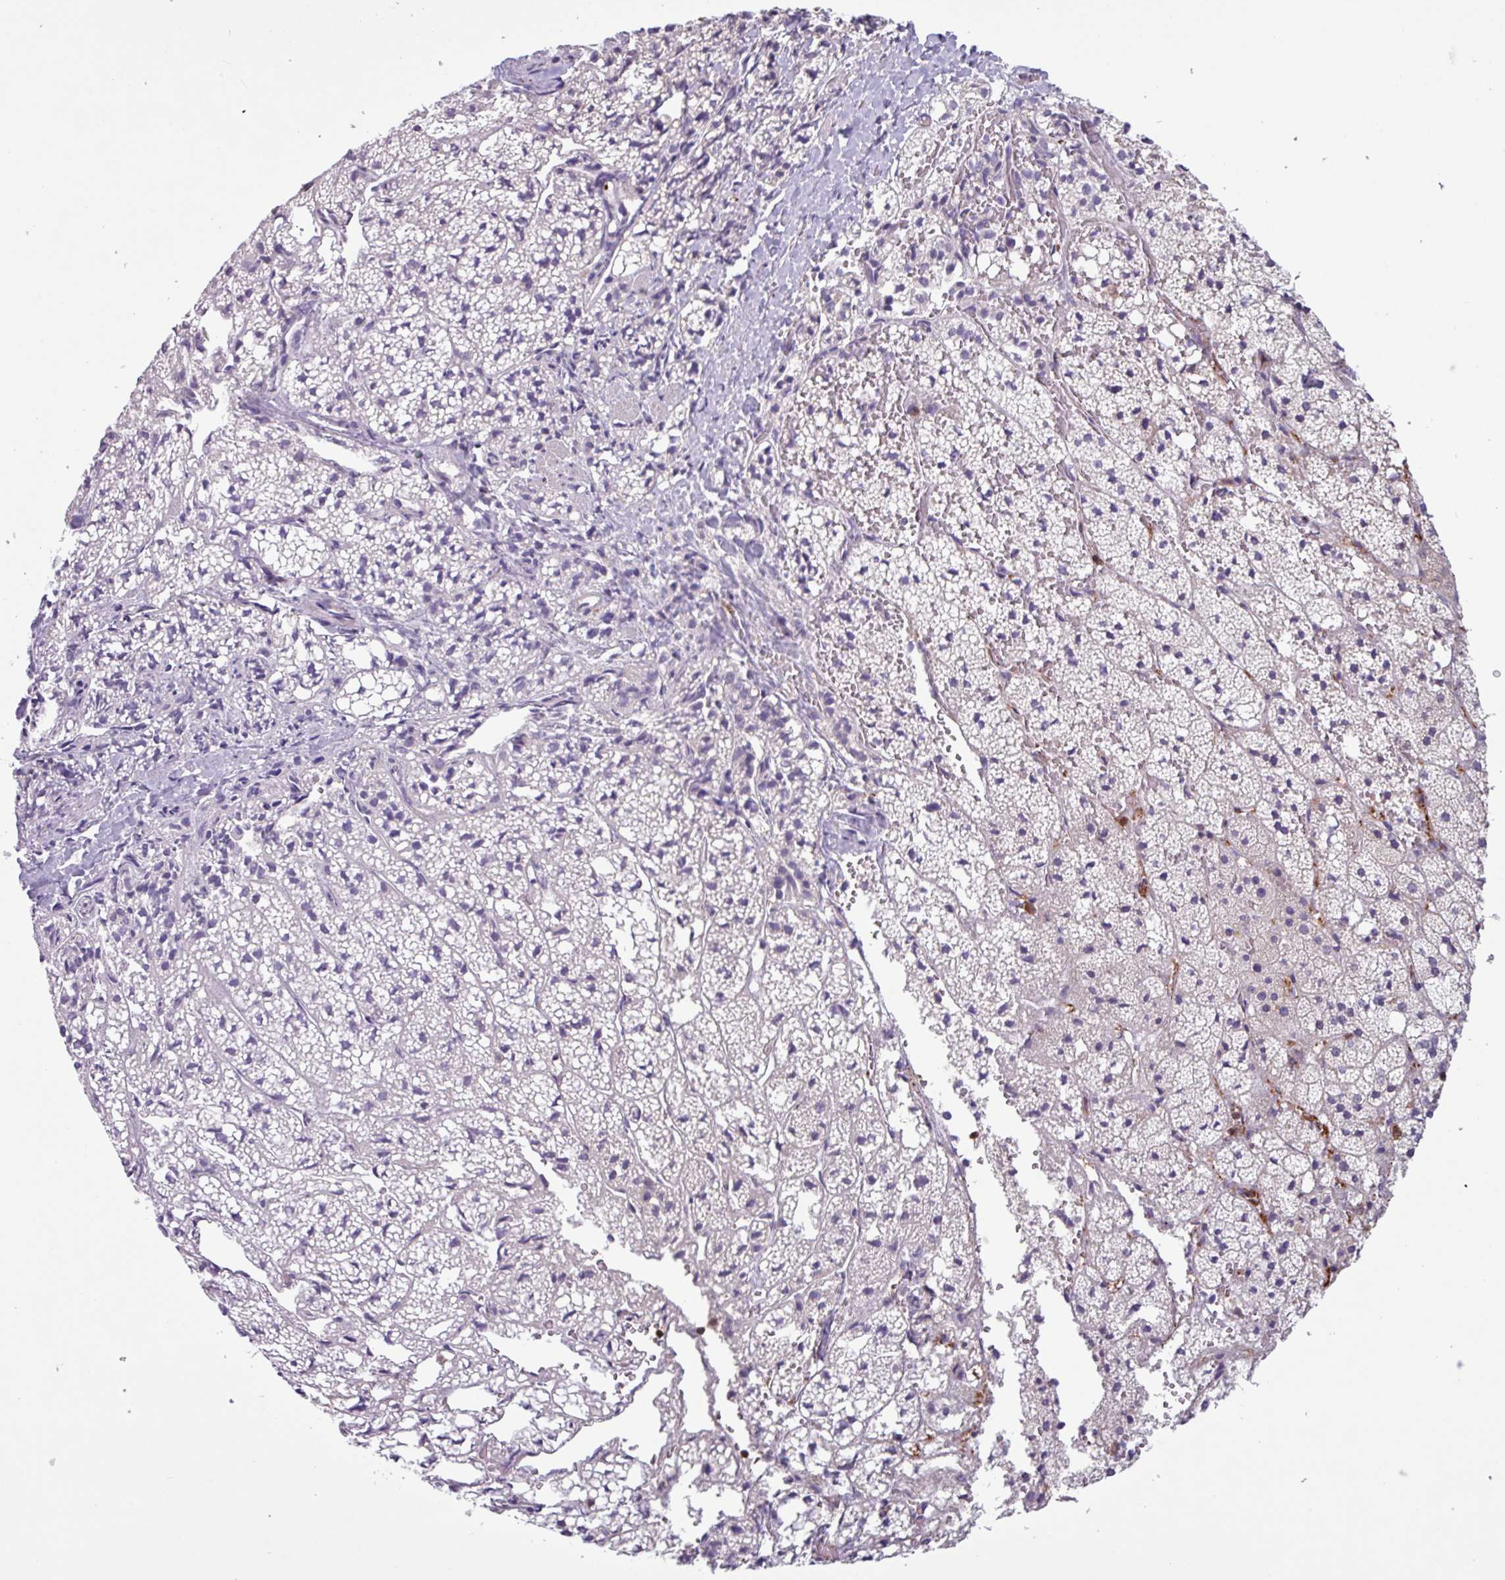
{"staining": {"intensity": "weak", "quantity": "<25%", "location": "cytoplasmic/membranous"}, "tissue": "adrenal gland", "cell_type": "Glandular cells", "image_type": "normal", "snomed": [{"axis": "morphology", "description": "Normal tissue, NOS"}, {"axis": "topography", "description": "Adrenal gland"}], "caption": "Glandular cells are negative for protein expression in normal human adrenal gland. Brightfield microscopy of immunohistochemistry (IHC) stained with DAB (brown) and hematoxylin (blue), captured at high magnification.", "gene": "SEC61G", "patient": {"sex": "male", "age": 53}}